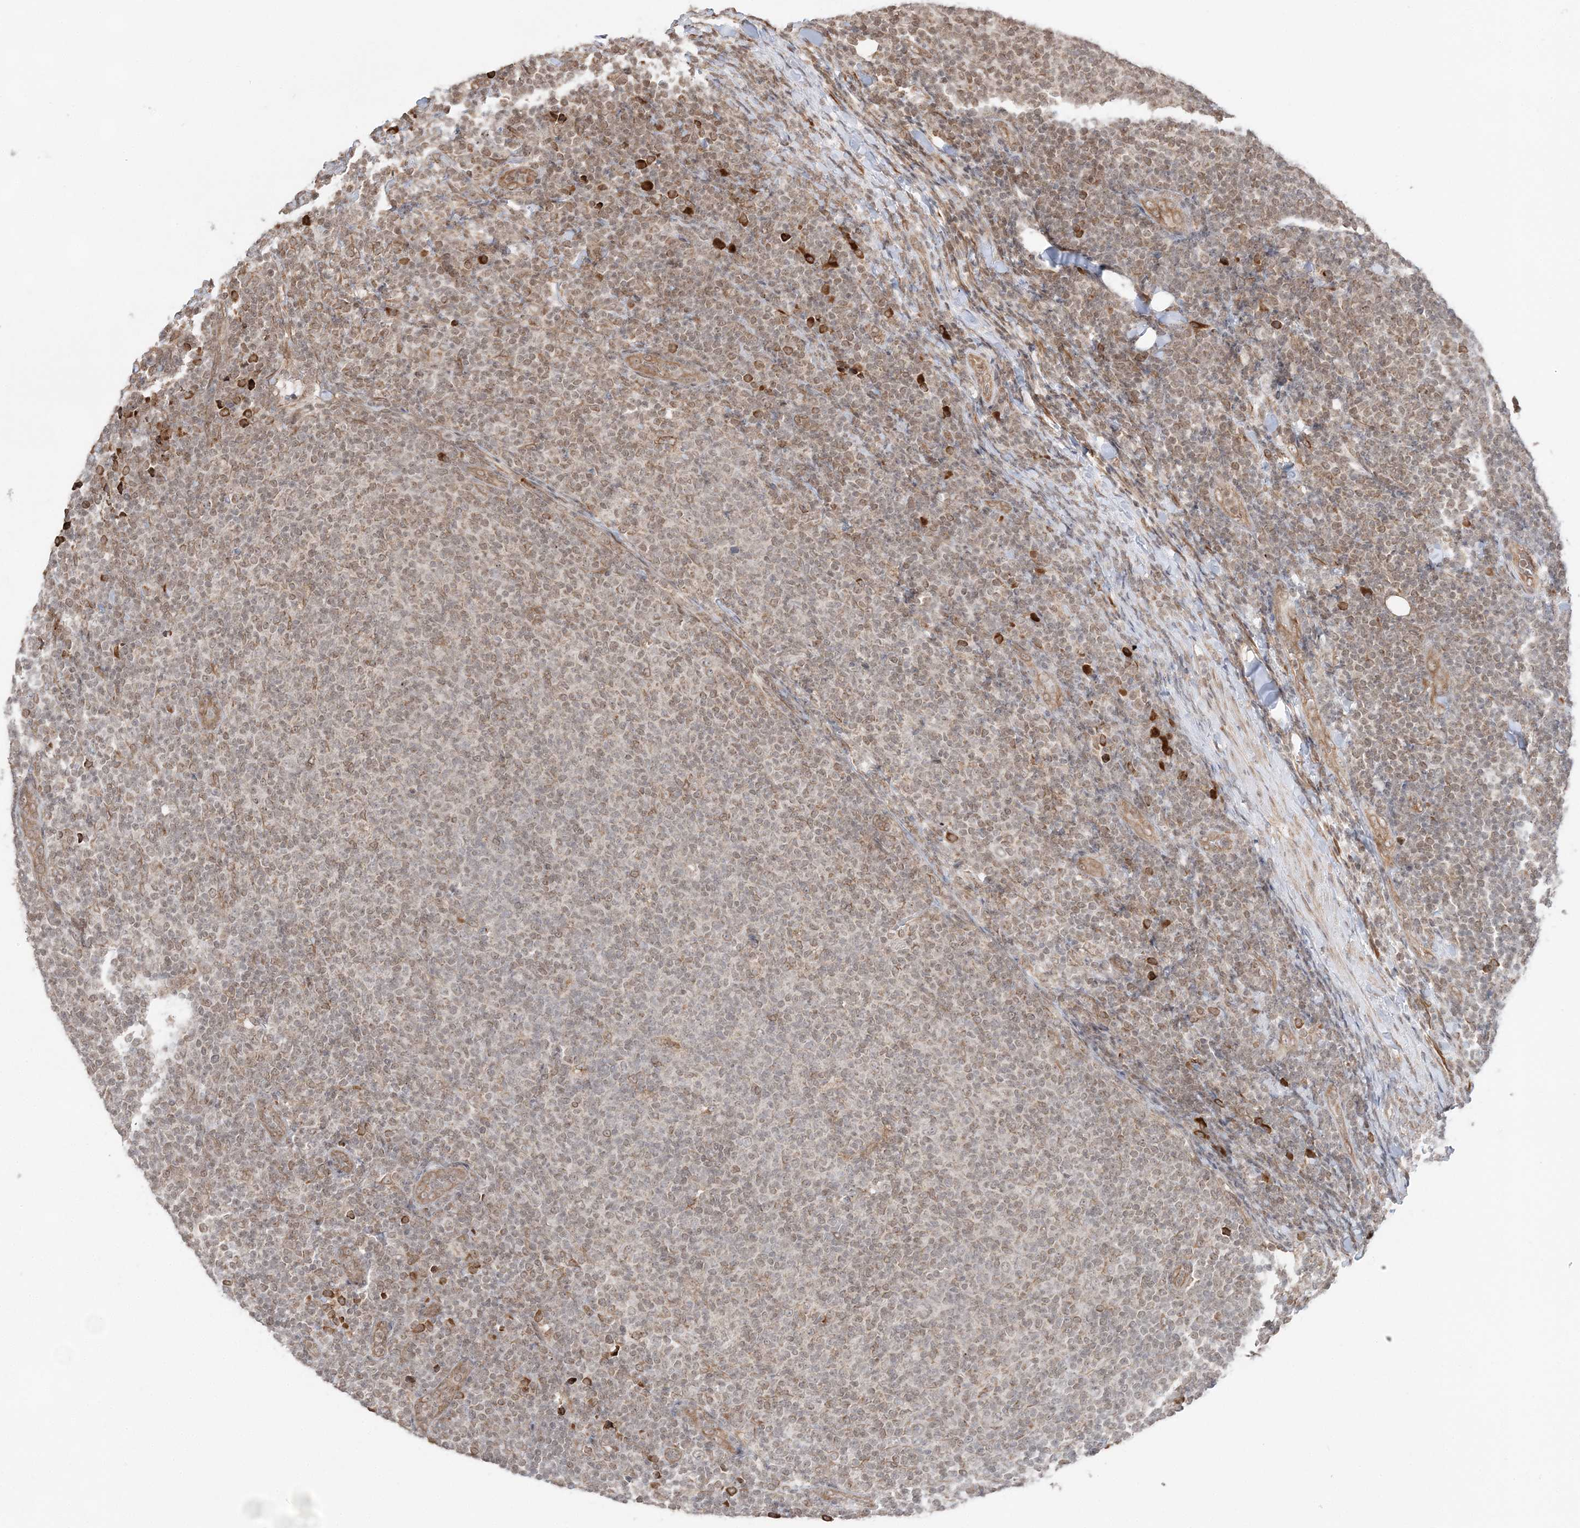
{"staining": {"intensity": "weak", "quantity": "25%-75%", "location": "cytoplasmic/membranous,nuclear"}, "tissue": "lymphoma", "cell_type": "Tumor cells", "image_type": "cancer", "snomed": [{"axis": "morphology", "description": "Malignant lymphoma, non-Hodgkin's type, Low grade"}, {"axis": "topography", "description": "Lymph node"}], "caption": "Weak cytoplasmic/membranous and nuclear protein staining is identified in approximately 25%-75% of tumor cells in lymphoma.", "gene": "TMED10", "patient": {"sex": "male", "age": 66}}